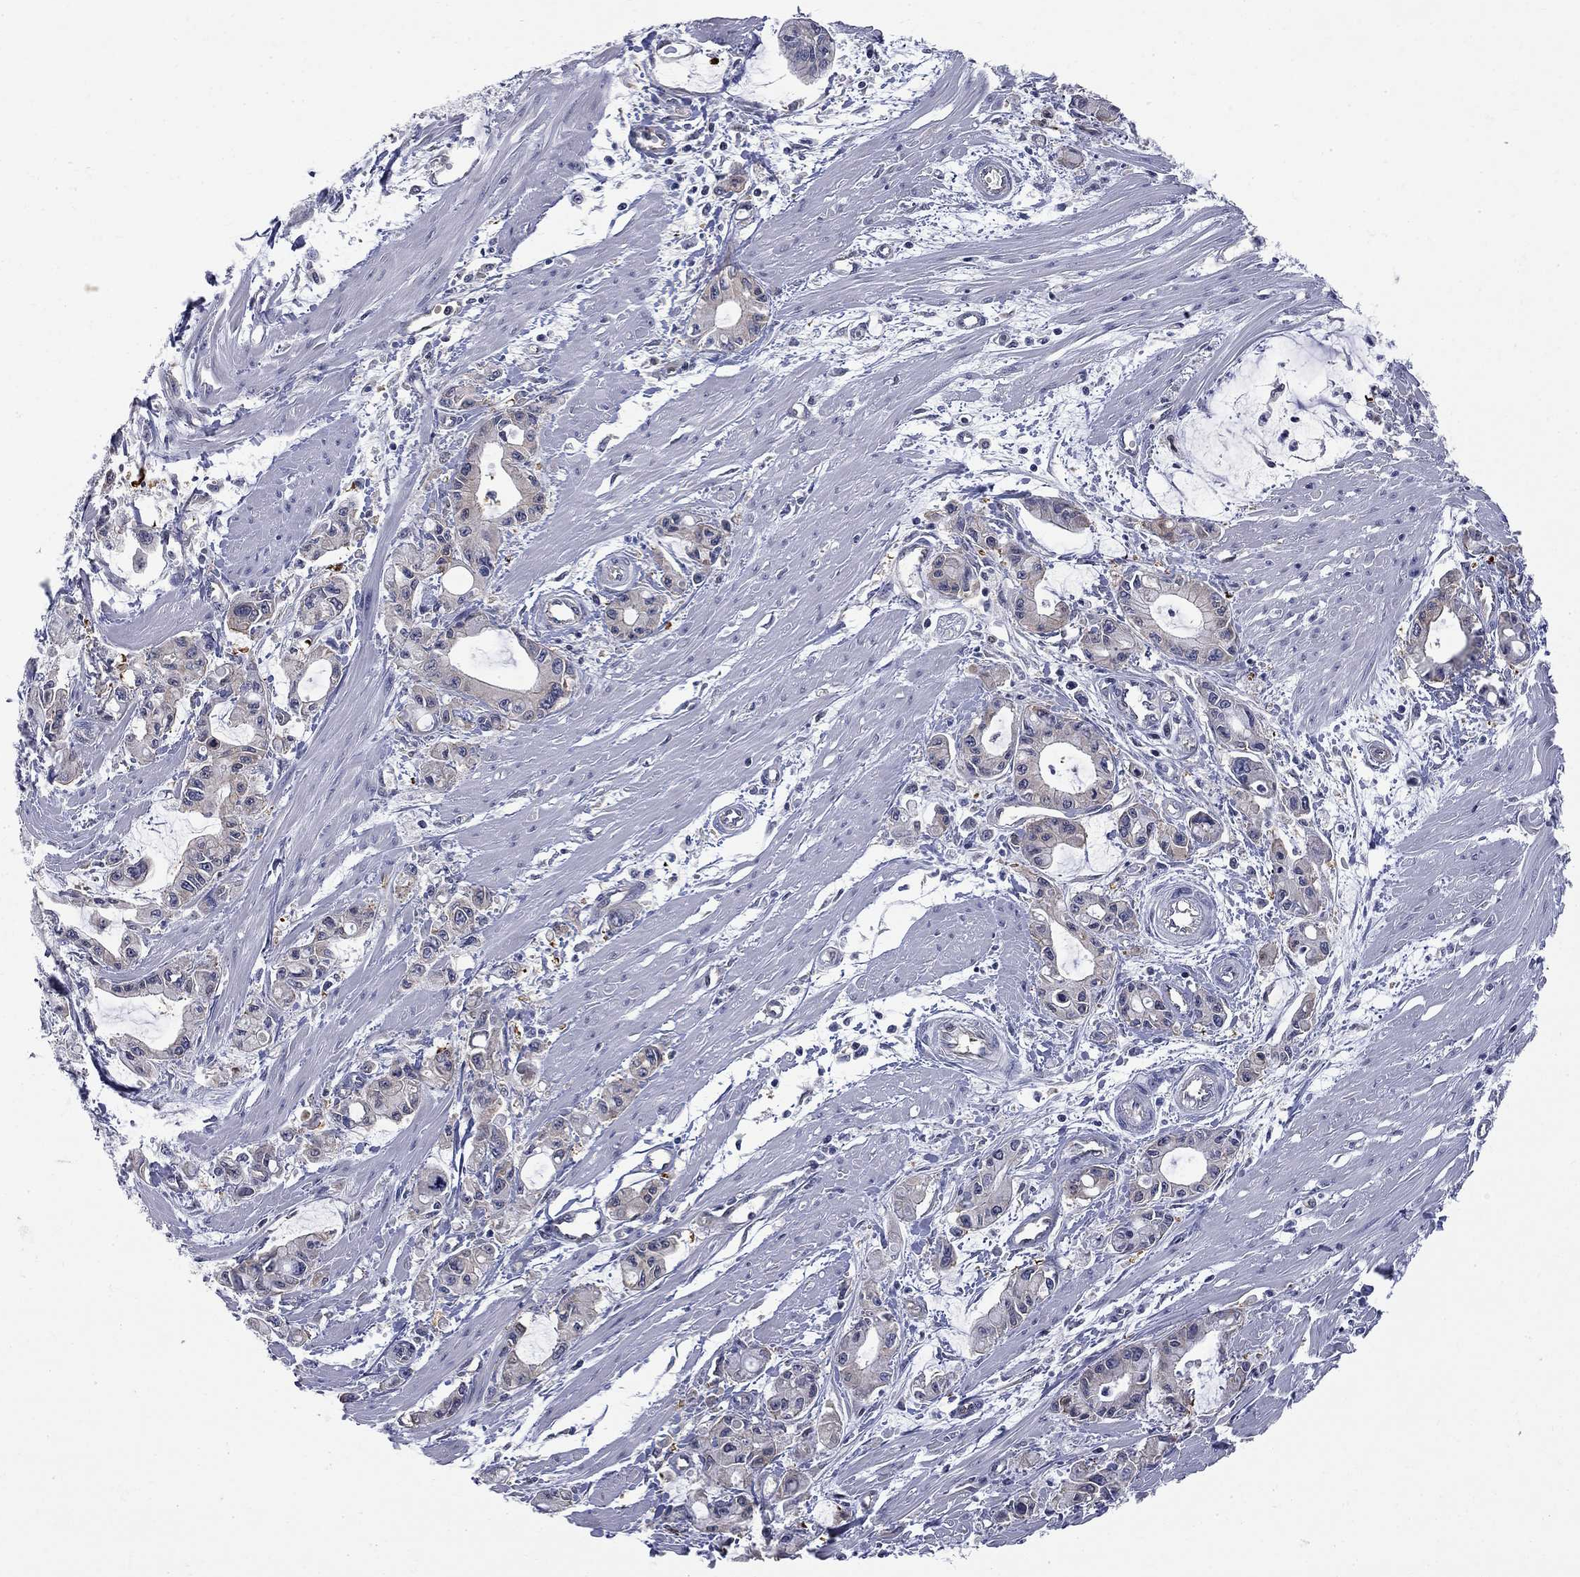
{"staining": {"intensity": "negative", "quantity": "none", "location": "none"}, "tissue": "pancreatic cancer", "cell_type": "Tumor cells", "image_type": "cancer", "snomed": [{"axis": "morphology", "description": "Adenocarcinoma, NOS"}, {"axis": "topography", "description": "Pancreas"}], "caption": "Tumor cells are negative for protein expression in human adenocarcinoma (pancreatic).", "gene": "GALNT8", "patient": {"sex": "male", "age": 48}}